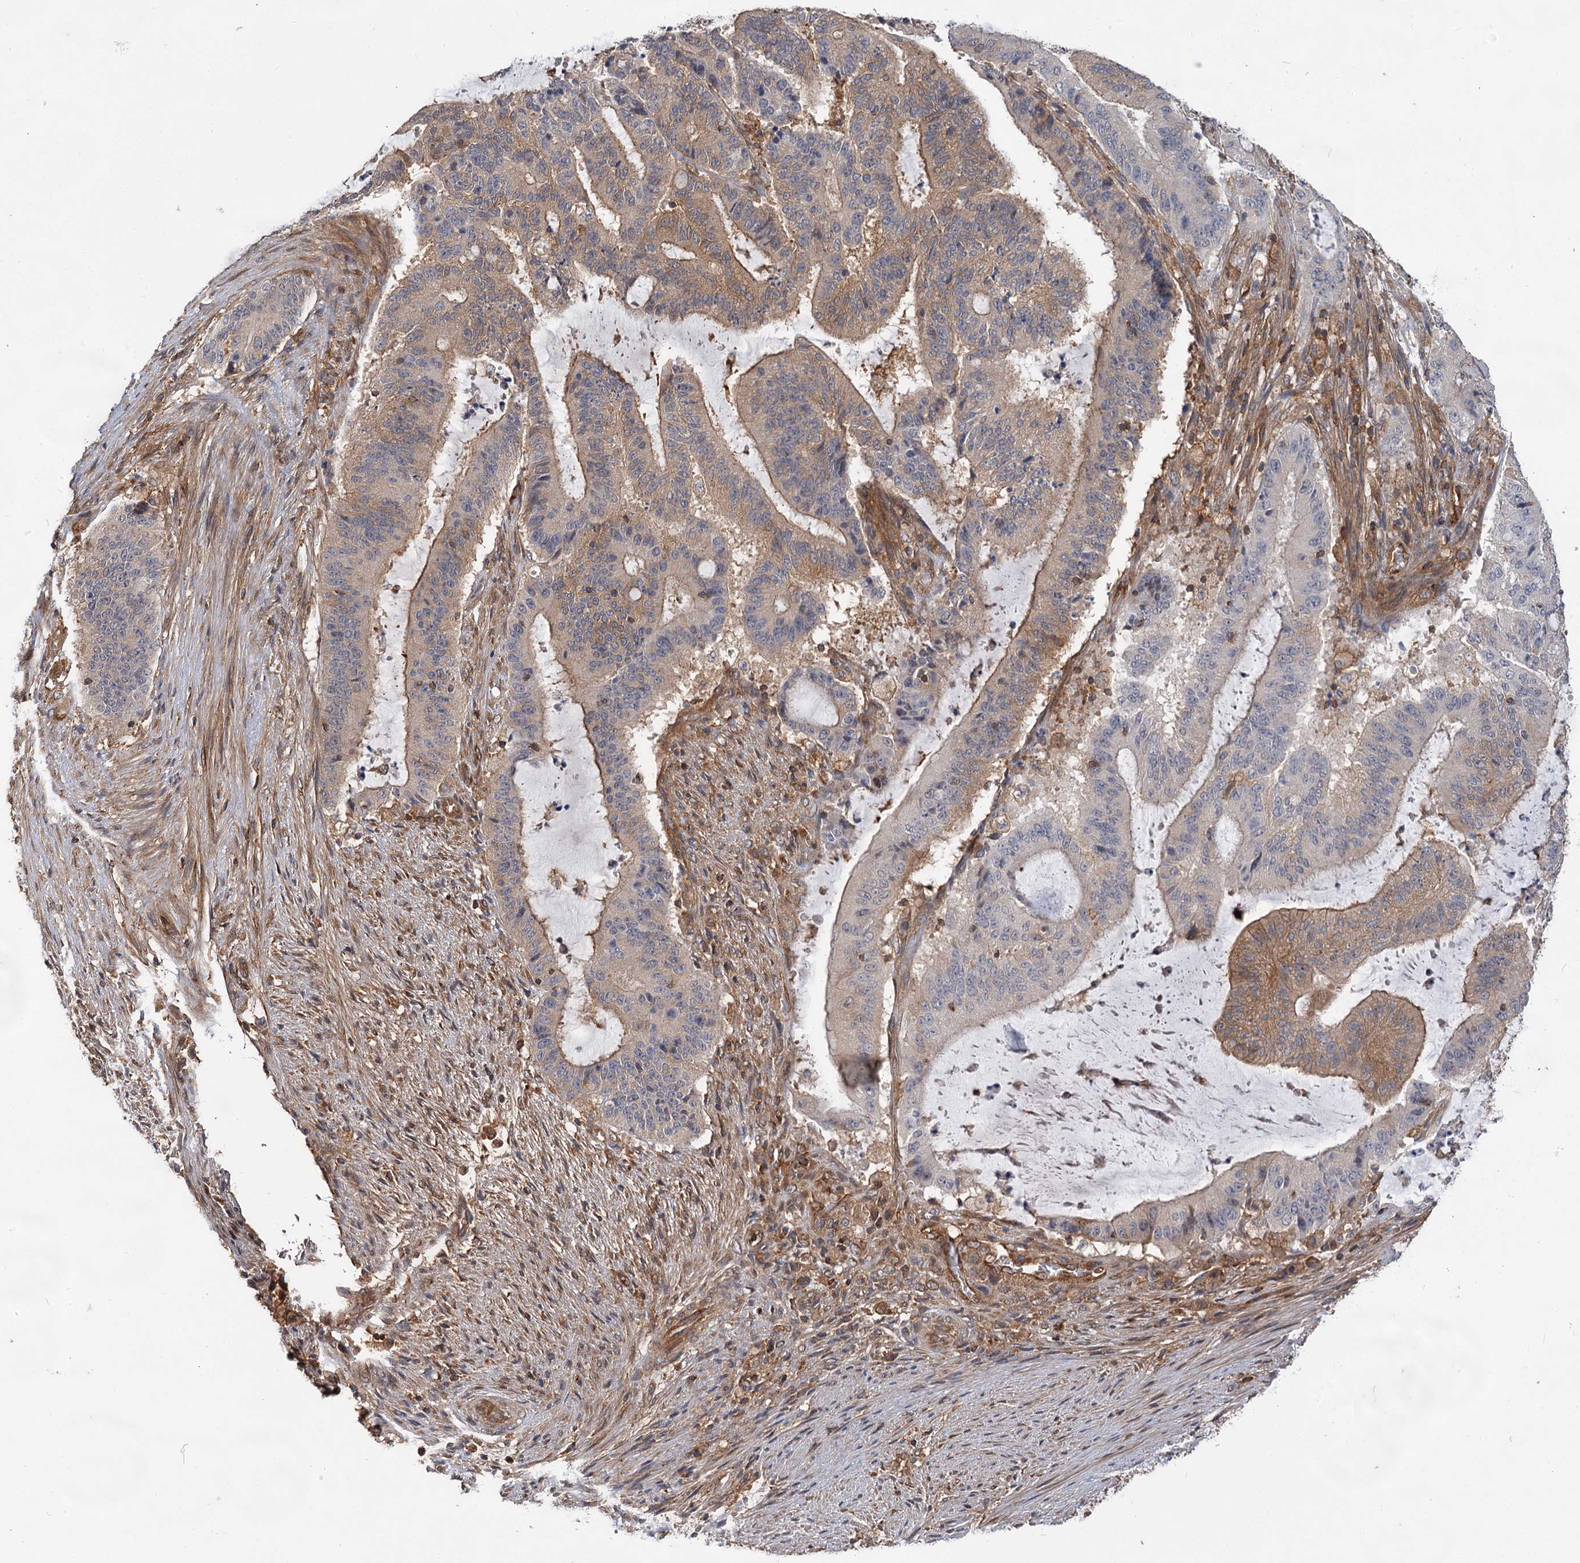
{"staining": {"intensity": "moderate", "quantity": "<25%", "location": "cytoplasmic/membranous"}, "tissue": "liver cancer", "cell_type": "Tumor cells", "image_type": "cancer", "snomed": [{"axis": "morphology", "description": "Normal tissue, NOS"}, {"axis": "morphology", "description": "Cholangiocarcinoma"}, {"axis": "topography", "description": "Liver"}, {"axis": "topography", "description": "Peripheral nerve tissue"}], "caption": "Brown immunohistochemical staining in human cholangiocarcinoma (liver) demonstrates moderate cytoplasmic/membranous staining in approximately <25% of tumor cells.", "gene": "PACS1", "patient": {"sex": "female", "age": 73}}